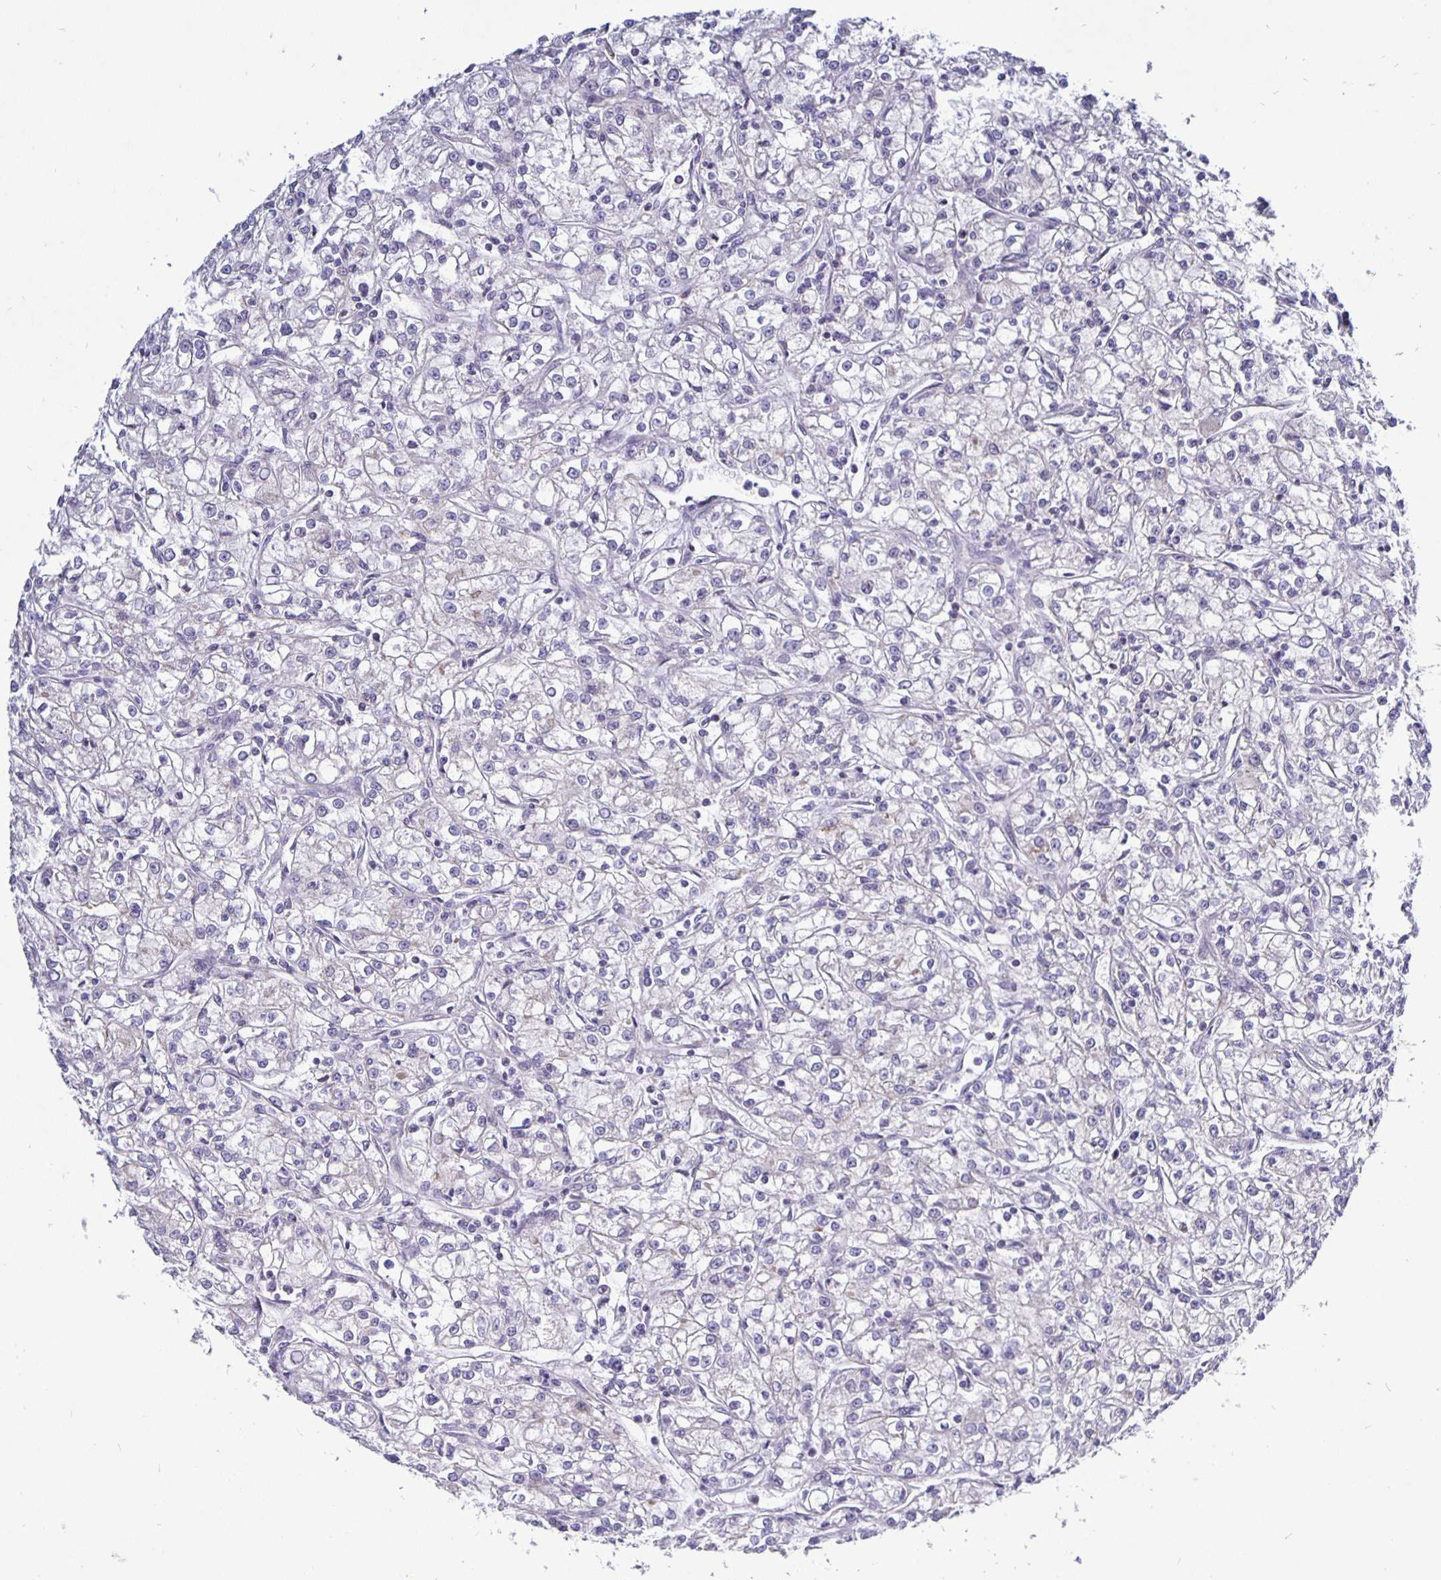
{"staining": {"intensity": "negative", "quantity": "none", "location": "none"}, "tissue": "renal cancer", "cell_type": "Tumor cells", "image_type": "cancer", "snomed": [{"axis": "morphology", "description": "Adenocarcinoma, NOS"}, {"axis": "topography", "description": "Kidney"}], "caption": "Immunohistochemical staining of renal cancer (adenocarcinoma) displays no significant staining in tumor cells.", "gene": "ERBB2", "patient": {"sex": "female", "age": 59}}